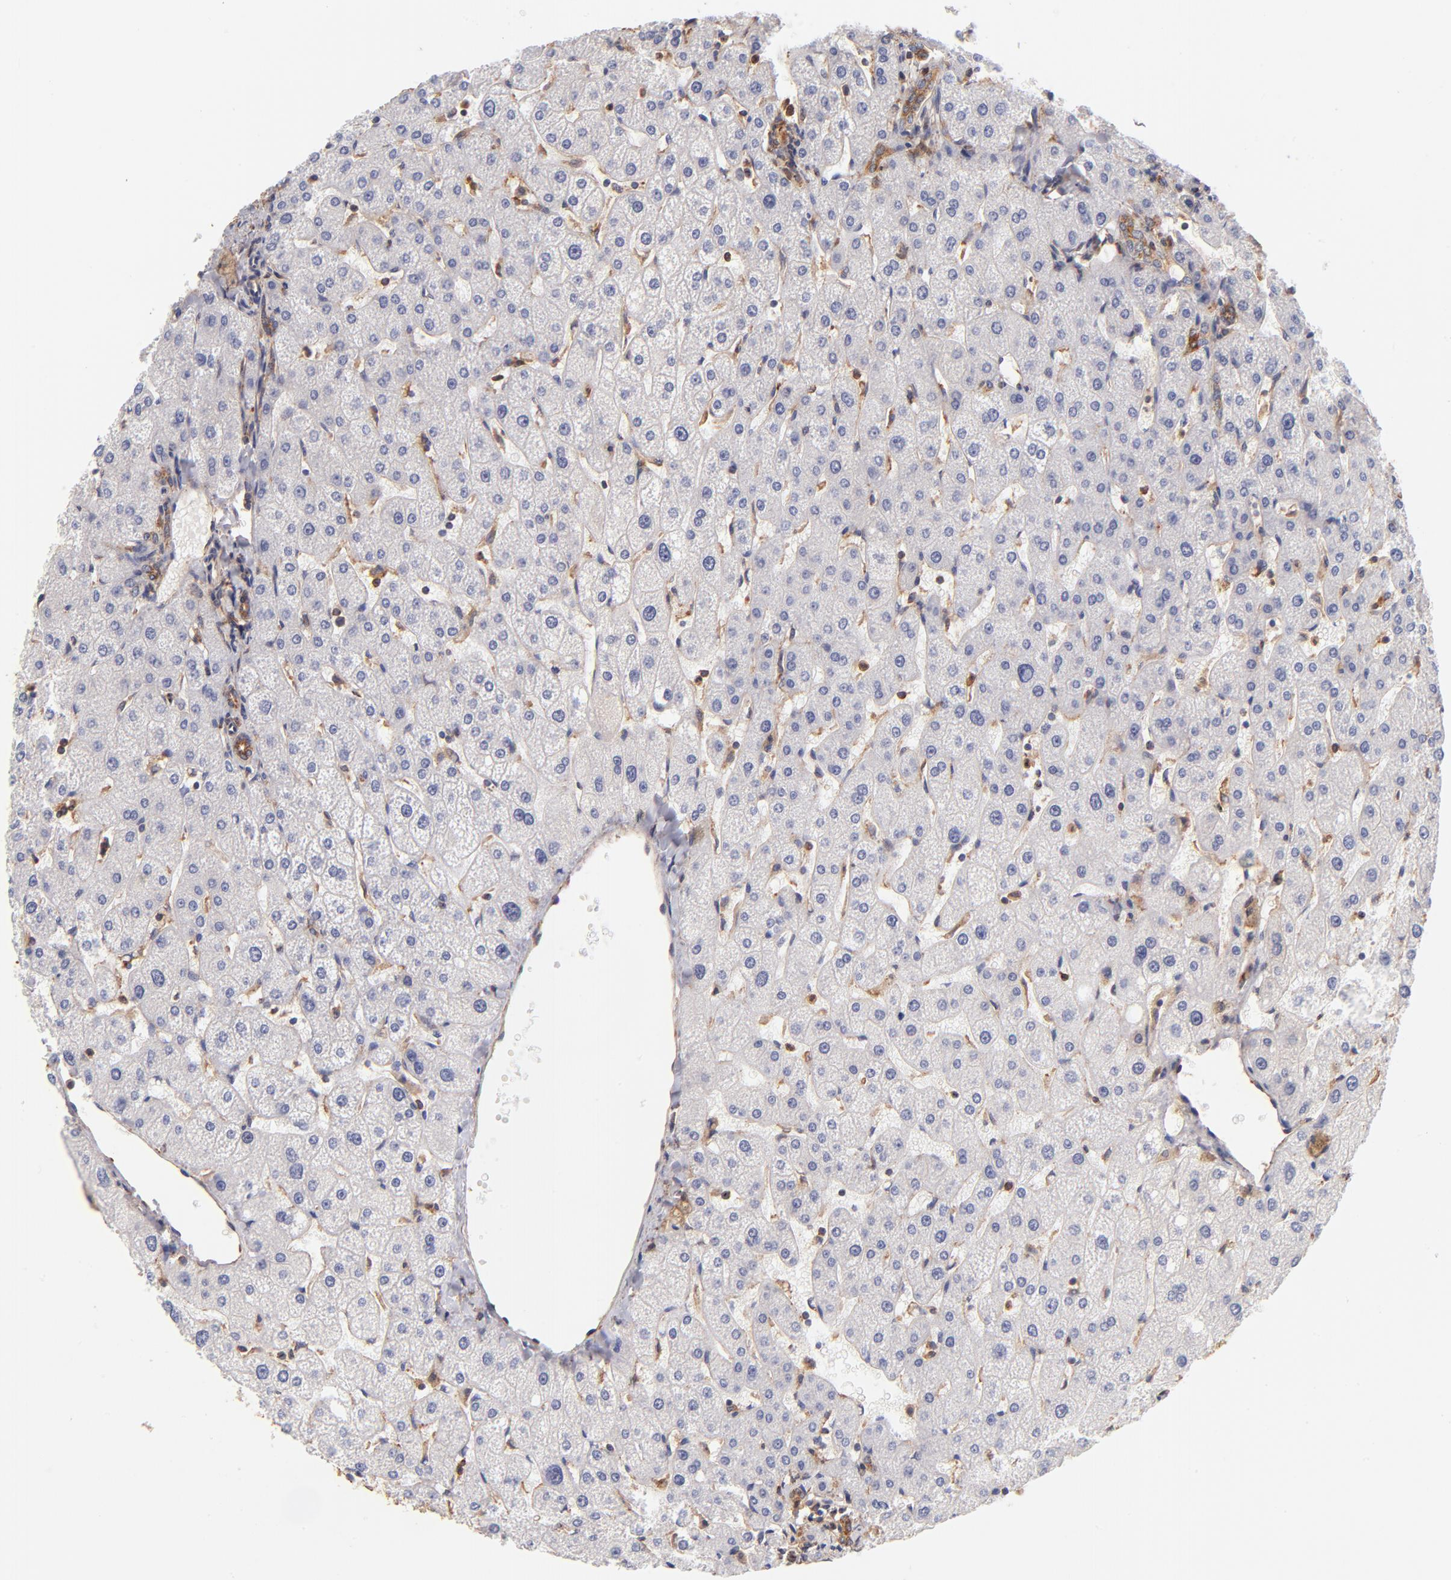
{"staining": {"intensity": "moderate", "quantity": ">75%", "location": "cytoplasmic/membranous"}, "tissue": "liver", "cell_type": "Cholangiocytes", "image_type": "normal", "snomed": [{"axis": "morphology", "description": "Normal tissue, NOS"}, {"axis": "topography", "description": "Liver"}], "caption": "Brown immunohistochemical staining in unremarkable liver reveals moderate cytoplasmic/membranous staining in about >75% of cholangiocytes. The staining was performed using DAB to visualize the protein expression in brown, while the nuclei were stained in blue with hematoxylin (Magnification: 20x).", "gene": "FCMR", "patient": {"sex": "male", "age": 67}}